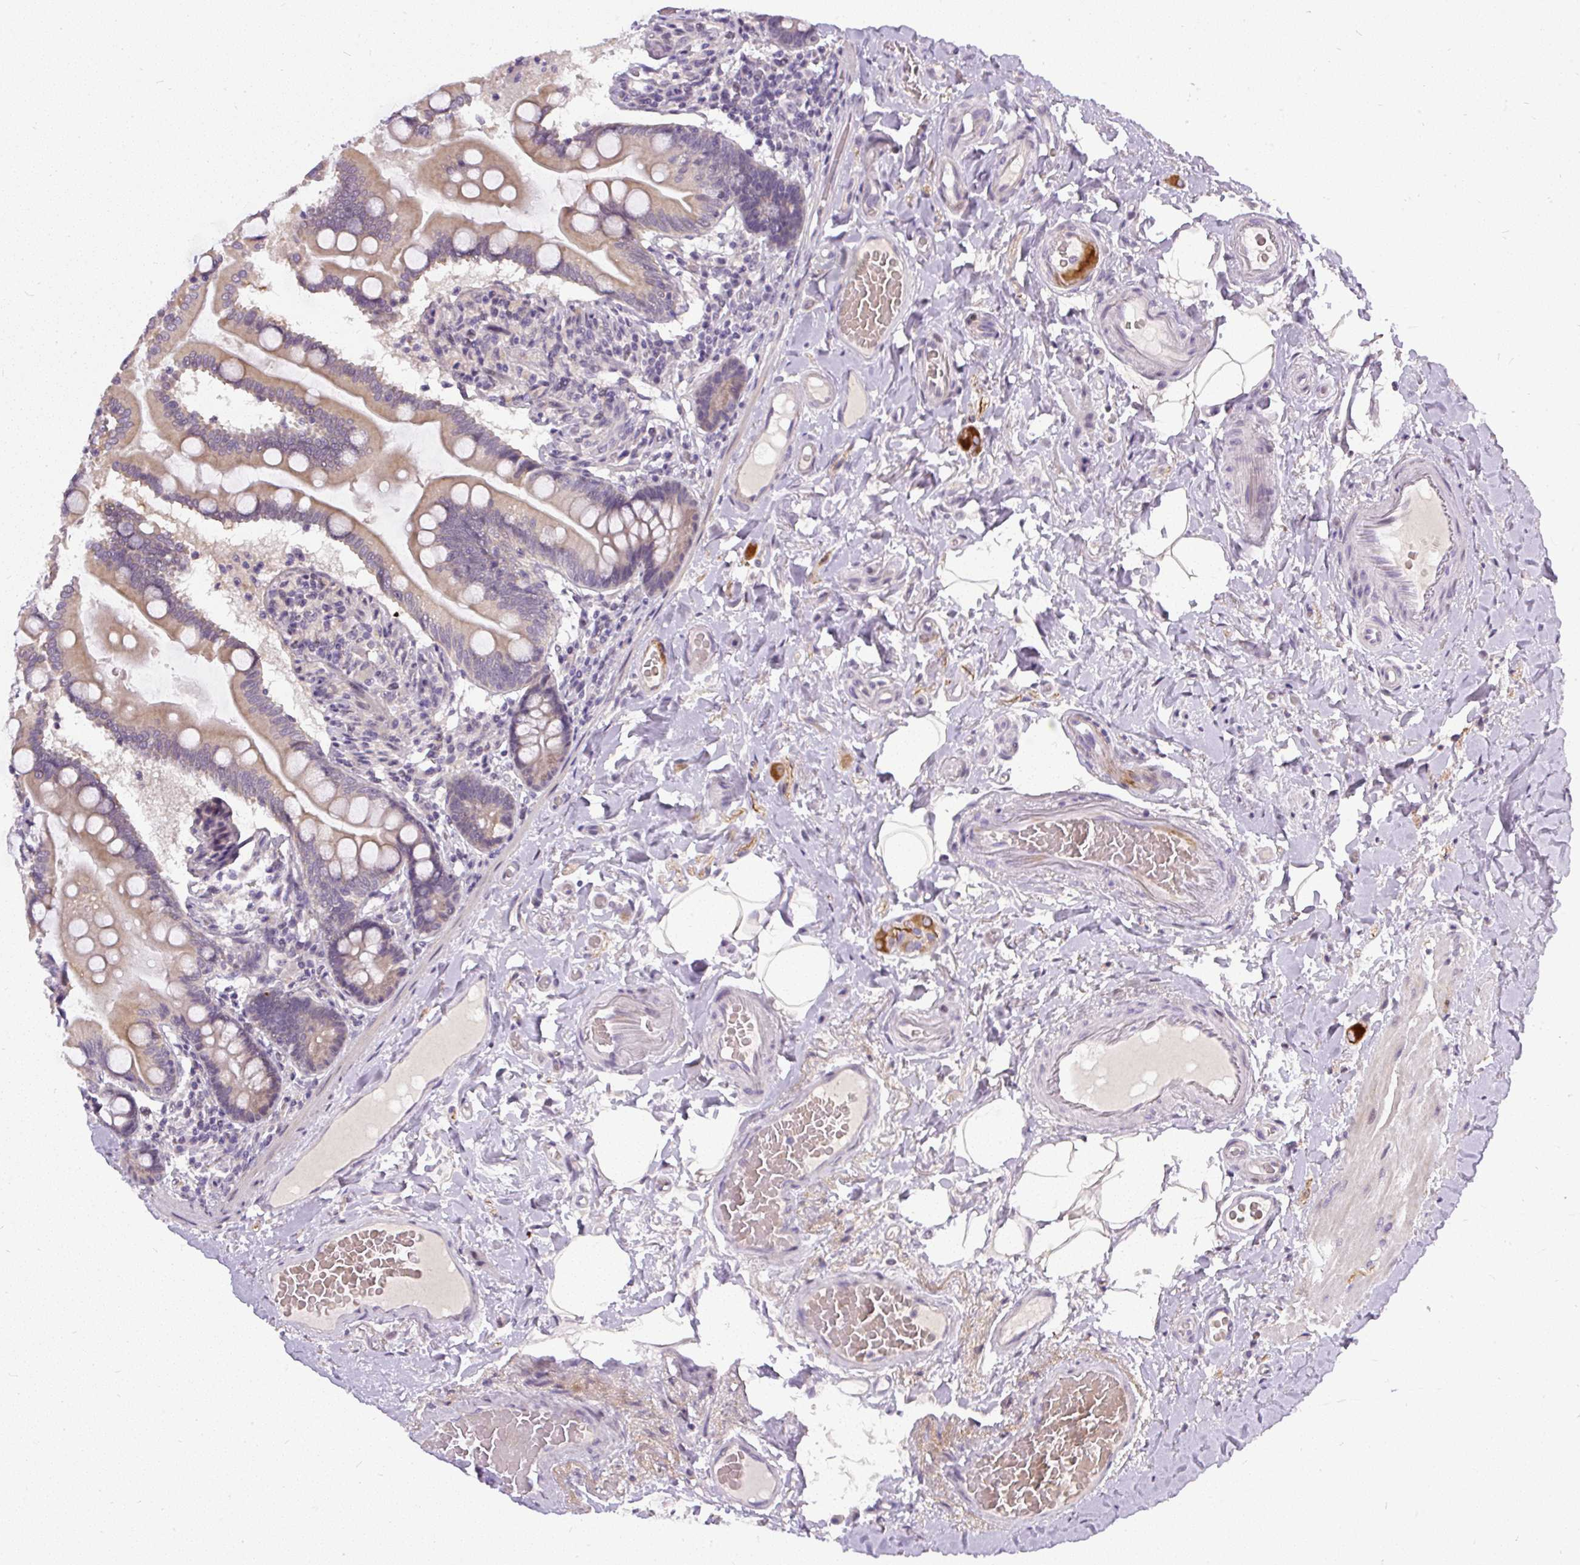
{"staining": {"intensity": "moderate", "quantity": ">75%", "location": "cytoplasmic/membranous"}, "tissue": "small intestine", "cell_type": "Glandular cells", "image_type": "normal", "snomed": [{"axis": "morphology", "description": "Normal tissue, NOS"}, {"axis": "topography", "description": "Small intestine"}], "caption": "Immunohistochemistry (IHC) image of benign human small intestine stained for a protein (brown), which shows medium levels of moderate cytoplasmic/membranous staining in approximately >75% of glandular cells.", "gene": "FAM117B", "patient": {"sex": "female", "age": 64}}